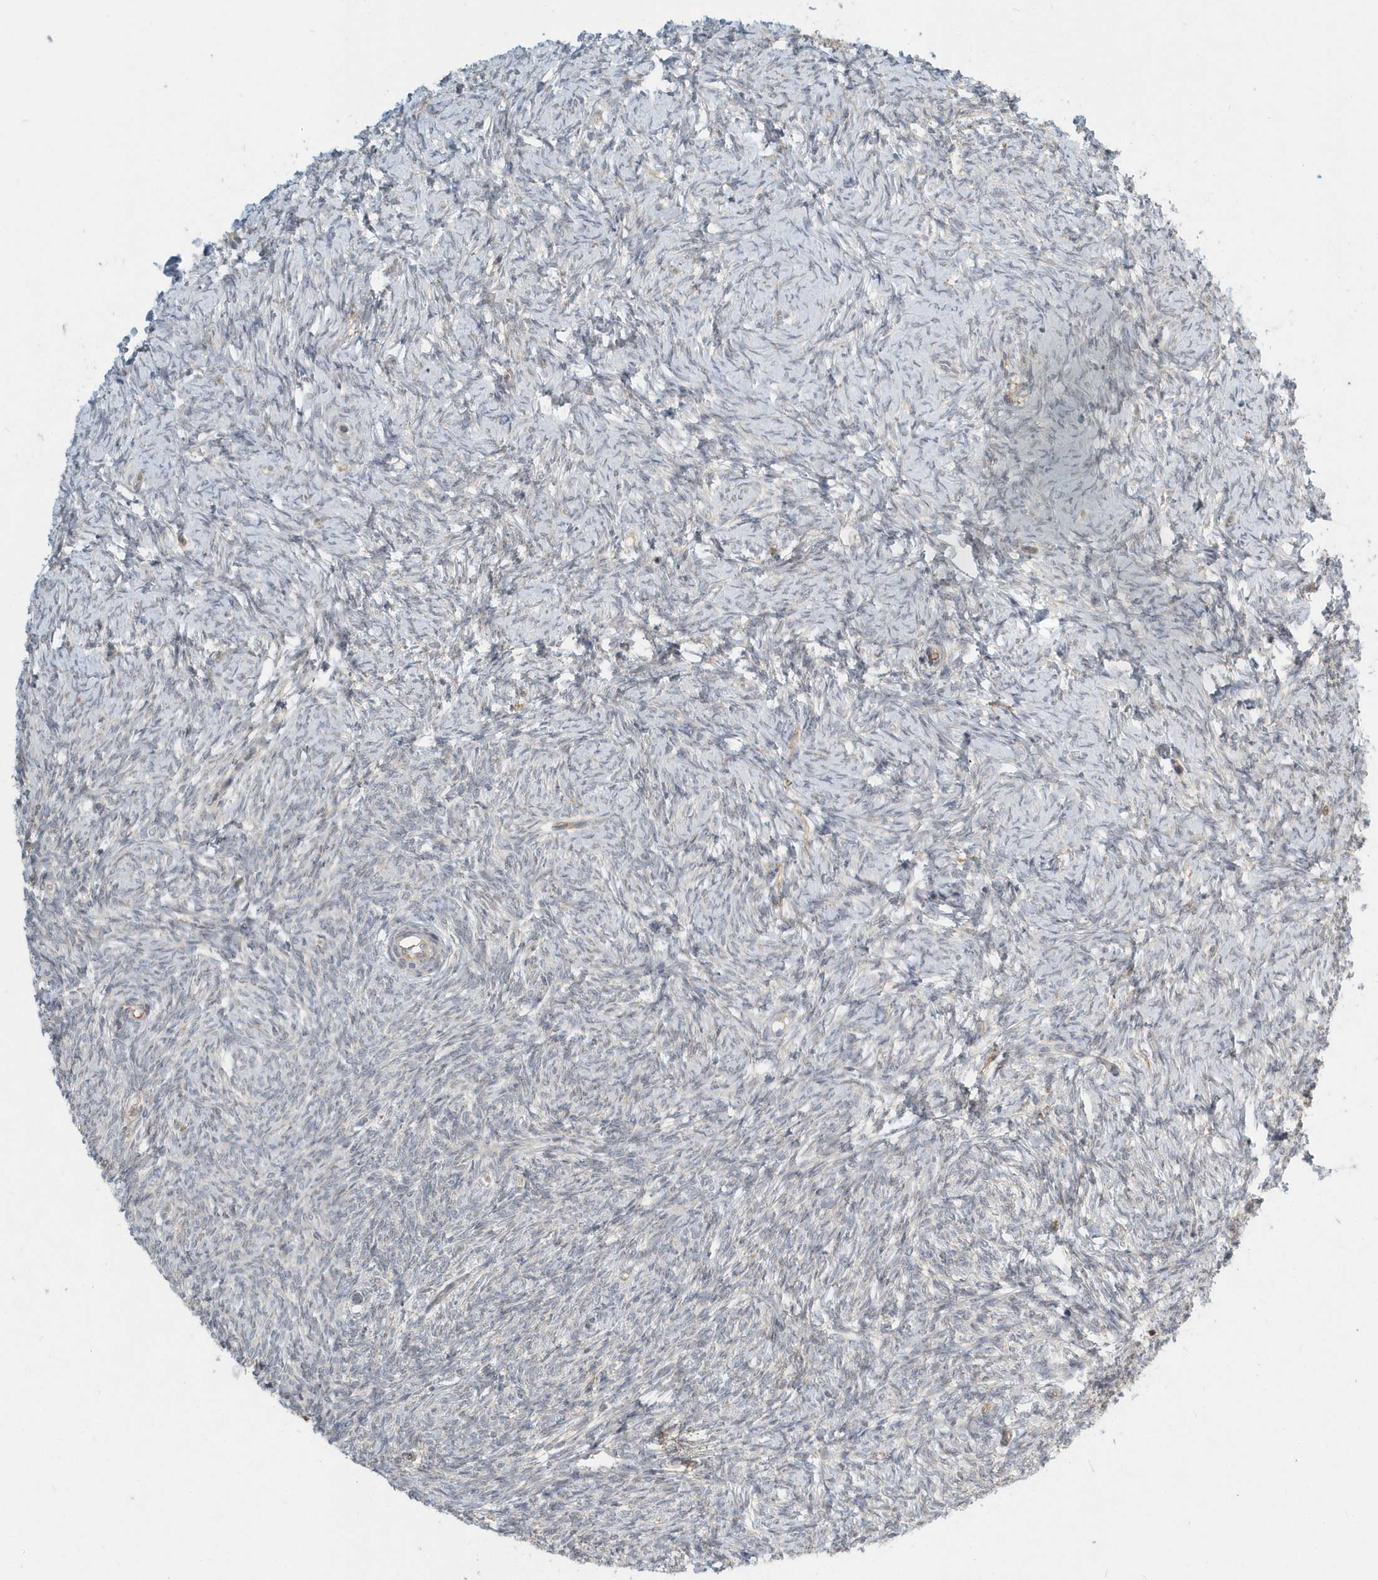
{"staining": {"intensity": "weak", "quantity": ">75%", "location": "cytoplasmic/membranous"}, "tissue": "ovary", "cell_type": "Follicle cells", "image_type": "normal", "snomed": [{"axis": "morphology", "description": "Normal tissue, NOS"}, {"axis": "morphology", "description": "Cyst, NOS"}, {"axis": "topography", "description": "Ovary"}], "caption": "Immunohistochemistry (IHC) image of unremarkable ovary stained for a protein (brown), which displays low levels of weak cytoplasmic/membranous positivity in approximately >75% of follicle cells.", "gene": "NAPB", "patient": {"sex": "female", "age": 33}}